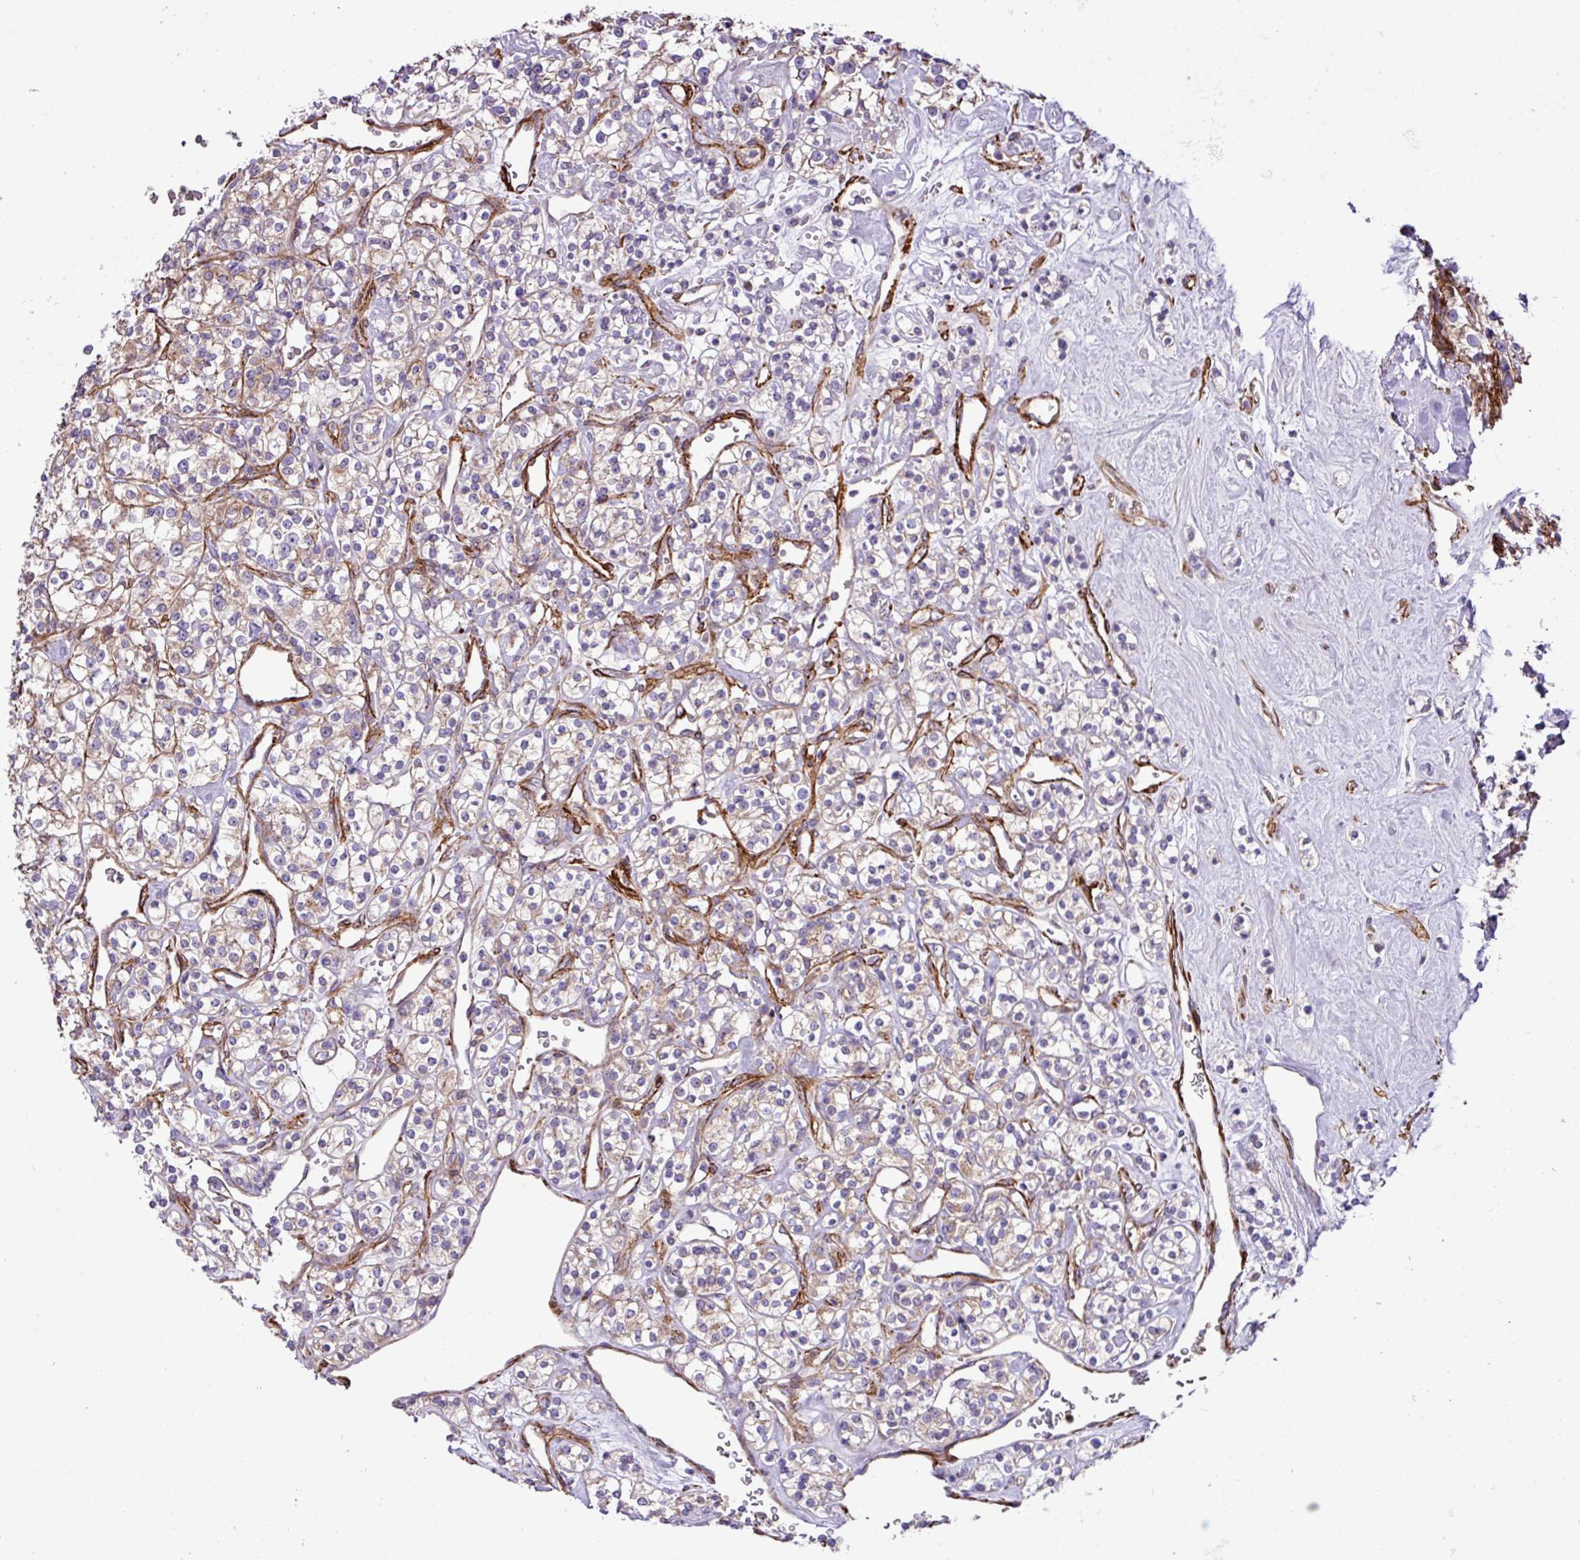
{"staining": {"intensity": "weak", "quantity": "25%-75%", "location": "cytoplasmic/membranous"}, "tissue": "renal cancer", "cell_type": "Tumor cells", "image_type": "cancer", "snomed": [{"axis": "morphology", "description": "Adenocarcinoma, NOS"}, {"axis": "topography", "description": "Kidney"}], "caption": "Immunohistochemistry (IHC) image of human renal adenocarcinoma stained for a protein (brown), which reveals low levels of weak cytoplasmic/membranous expression in approximately 25%-75% of tumor cells.", "gene": "FAM47E", "patient": {"sex": "male", "age": 77}}